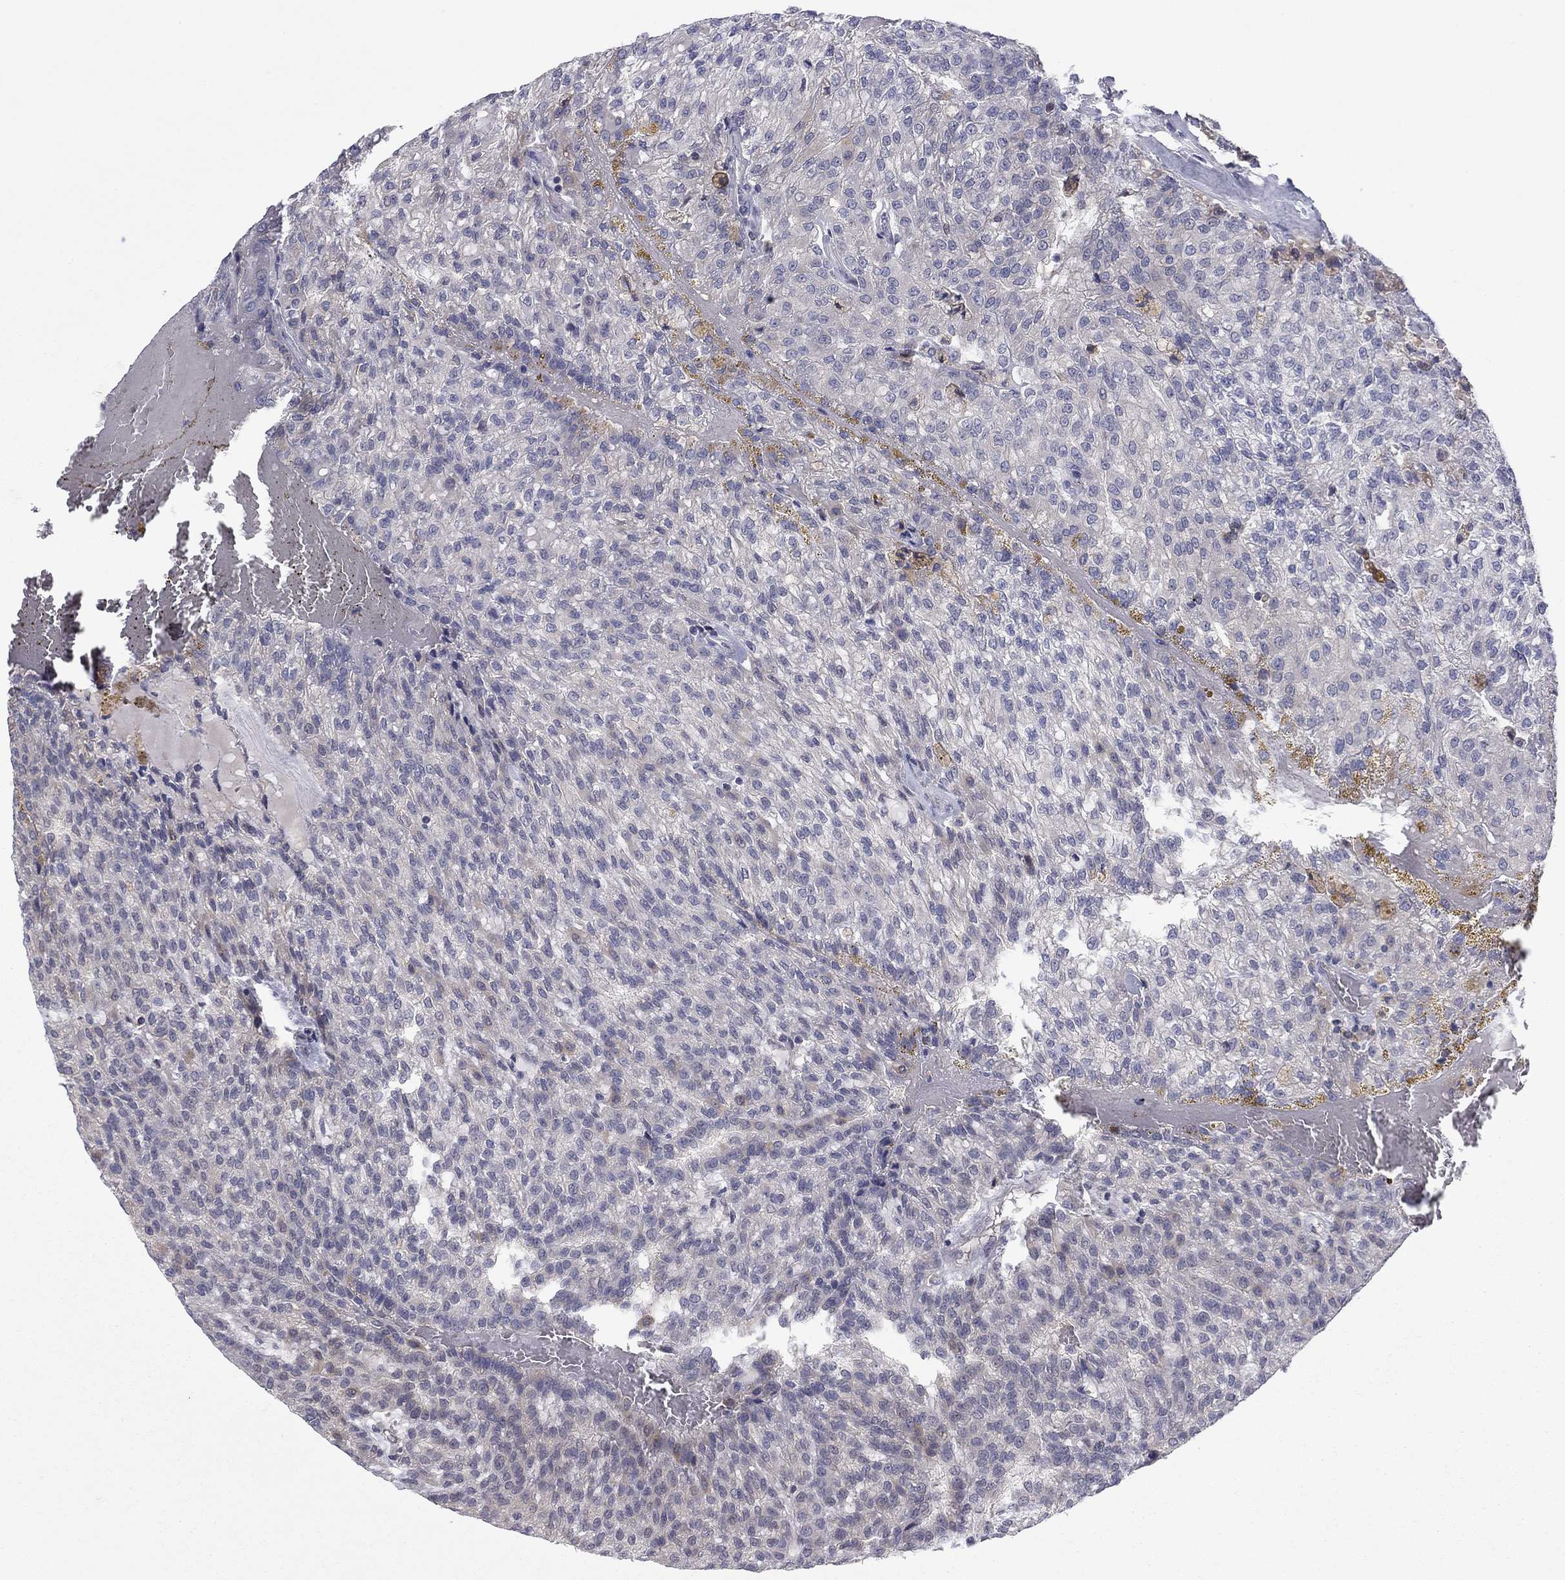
{"staining": {"intensity": "negative", "quantity": "none", "location": "none"}, "tissue": "renal cancer", "cell_type": "Tumor cells", "image_type": "cancer", "snomed": [{"axis": "morphology", "description": "Adenocarcinoma, NOS"}, {"axis": "topography", "description": "Kidney"}], "caption": "Immunohistochemistry image of human renal adenocarcinoma stained for a protein (brown), which shows no staining in tumor cells. (Brightfield microscopy of DAB (3,3'-diaminobenzidine) immunohistochemistry at high magnification).", "gene": "GRHPR", "patient": {"sex": "male", "age": 63}}